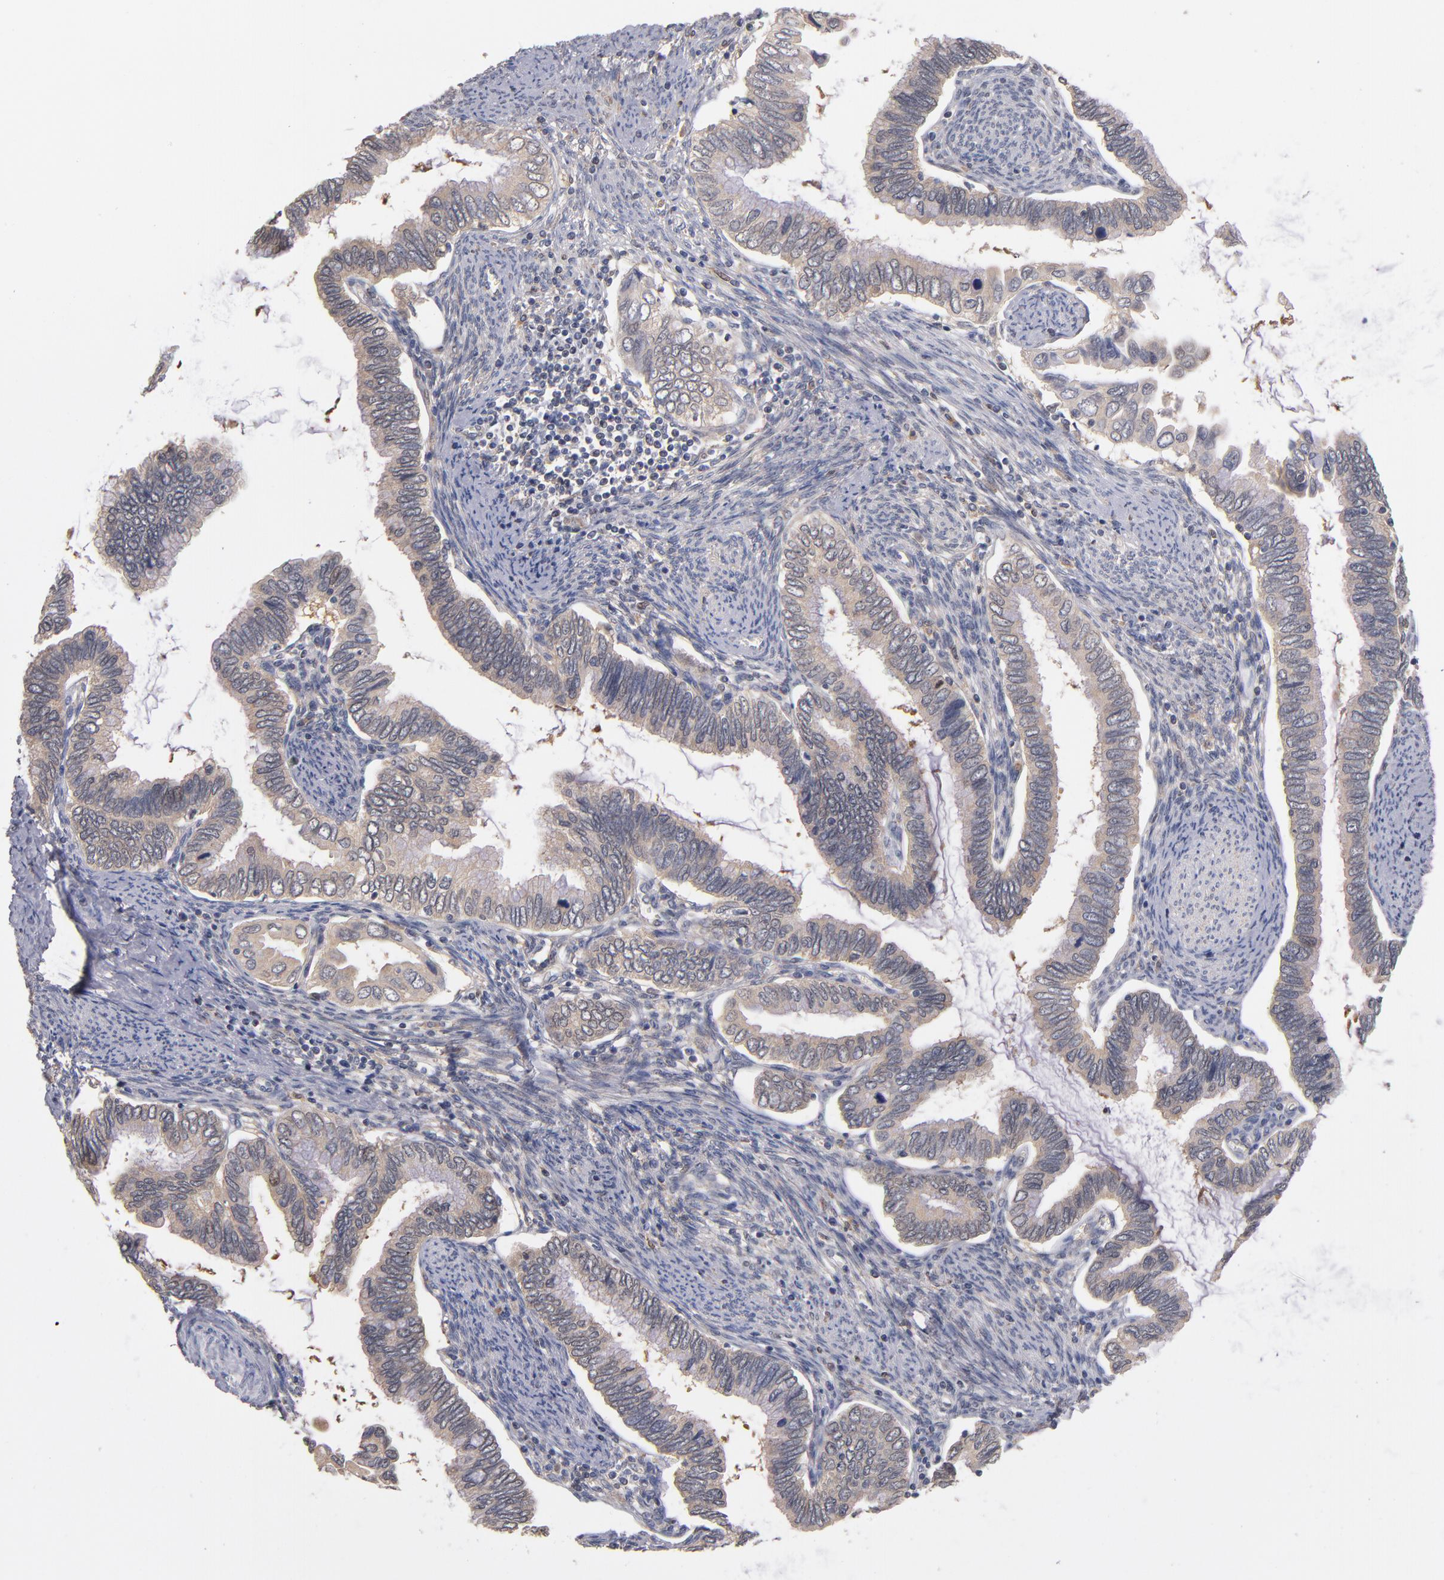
{"staining": {"intensity": "weak", "quantity": ">75%", "location": "cytoplasmic/membranous"}, "tissue": "cervical cancer", "cell_type": "Tumor cells", "image_type": "cancer", "snomed": [{"axis": "morphology", "description": "Adenocarcinoma, NOS"}, {"axis": "topography", "description": "Cervix"}], "caption": "DAB (3,3'-diaminobenzidine) immunohistochemical staining of human cervical adenocarcinoma displays weak cytoplasmic/membranous protein positivity in about >75% of tumor cells.", "gene": "GMFG", "patient": {"sex": "female", "age": 49}}